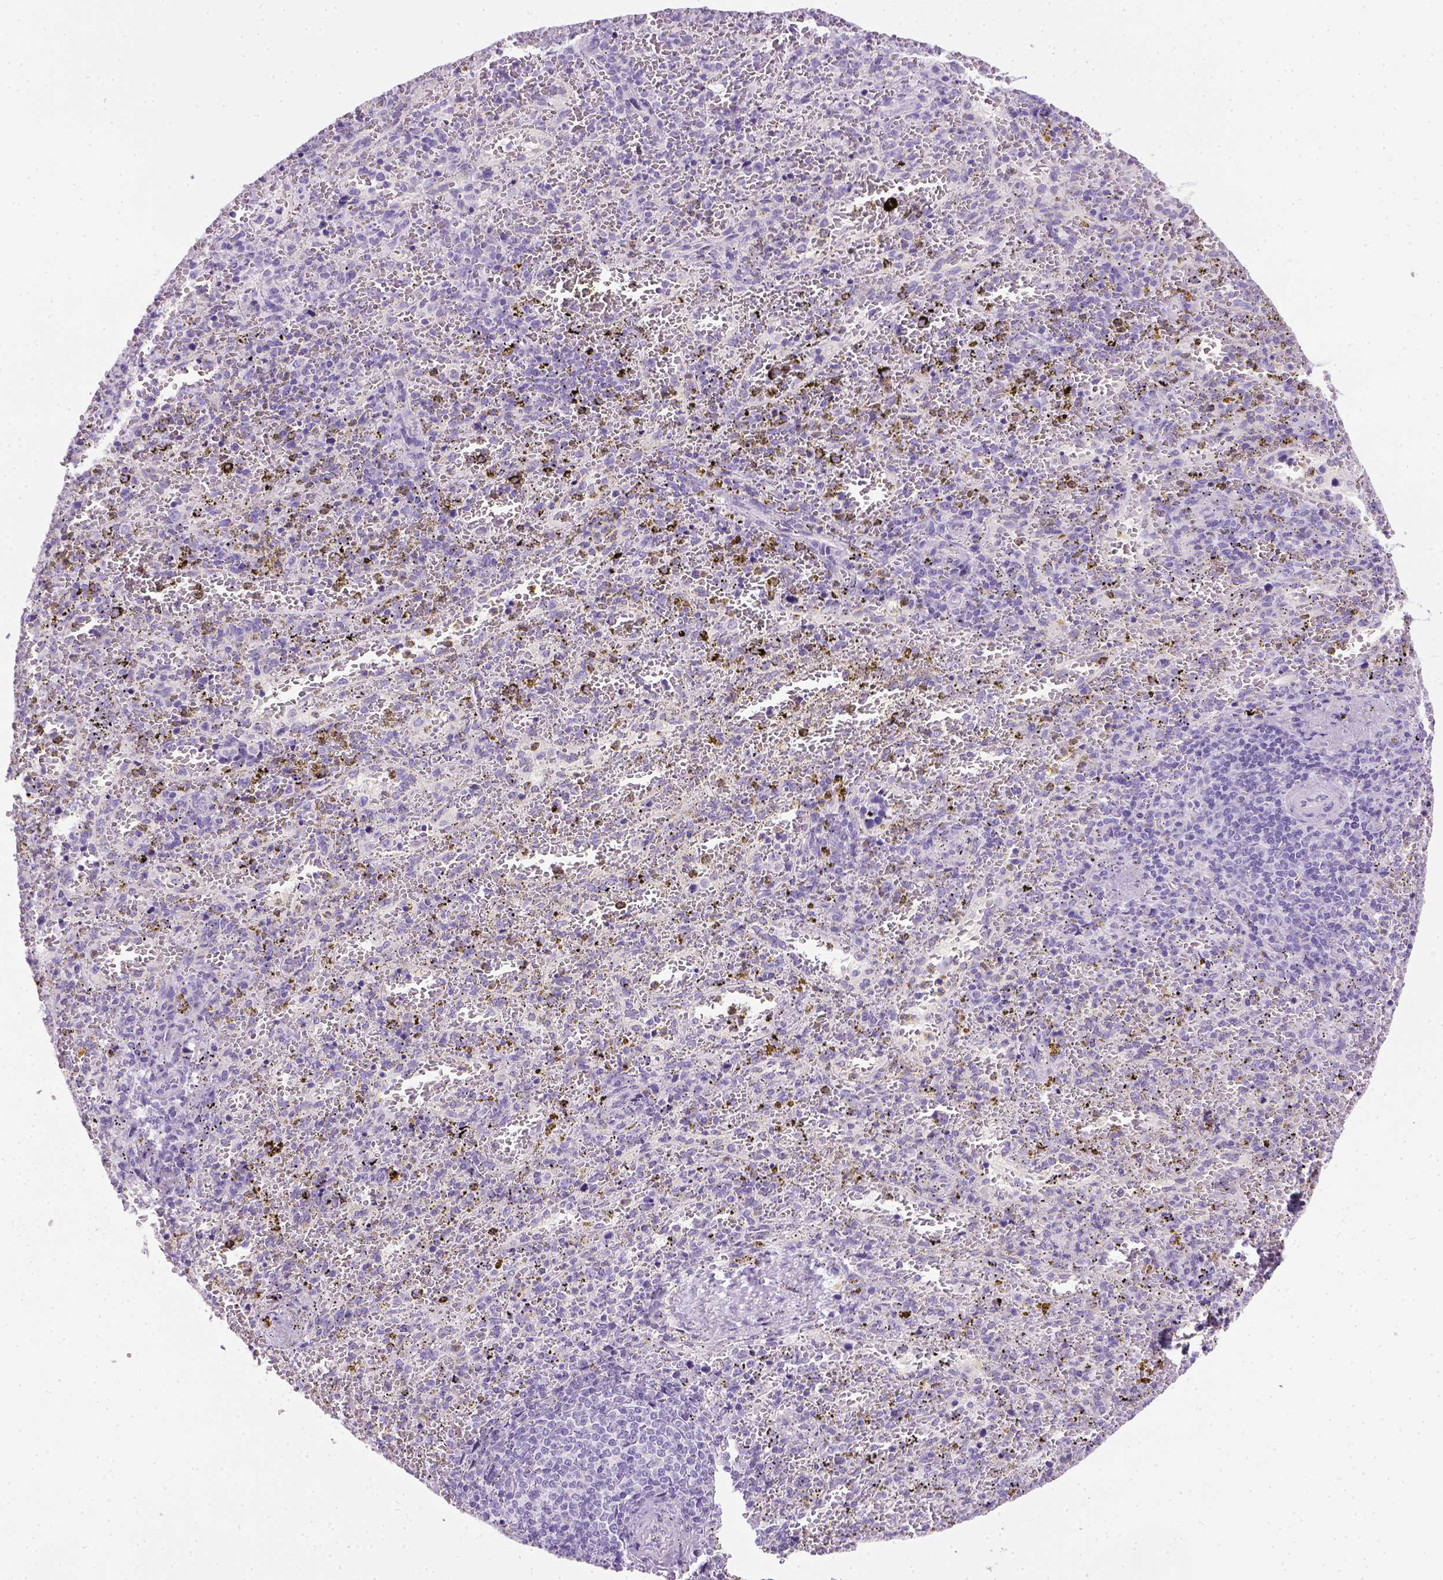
{"staining": {"intensity": "negative", "quantity": "none", "location": "none"}, "tissue": "spleen", "cell_type": "Cells in red pulp", "image_type": "normal", "snomed": [{"axis": "morphology", "description": "Normal tissue, NOS"}, {"axis": "topography", "description": "Spleen"}], "caption": "Photomicrograph shows no protein staining in cells in red pulp of unremarkable spleen.", "gene": "KRT71", "patient": {"sex": "female", "age": 50}}